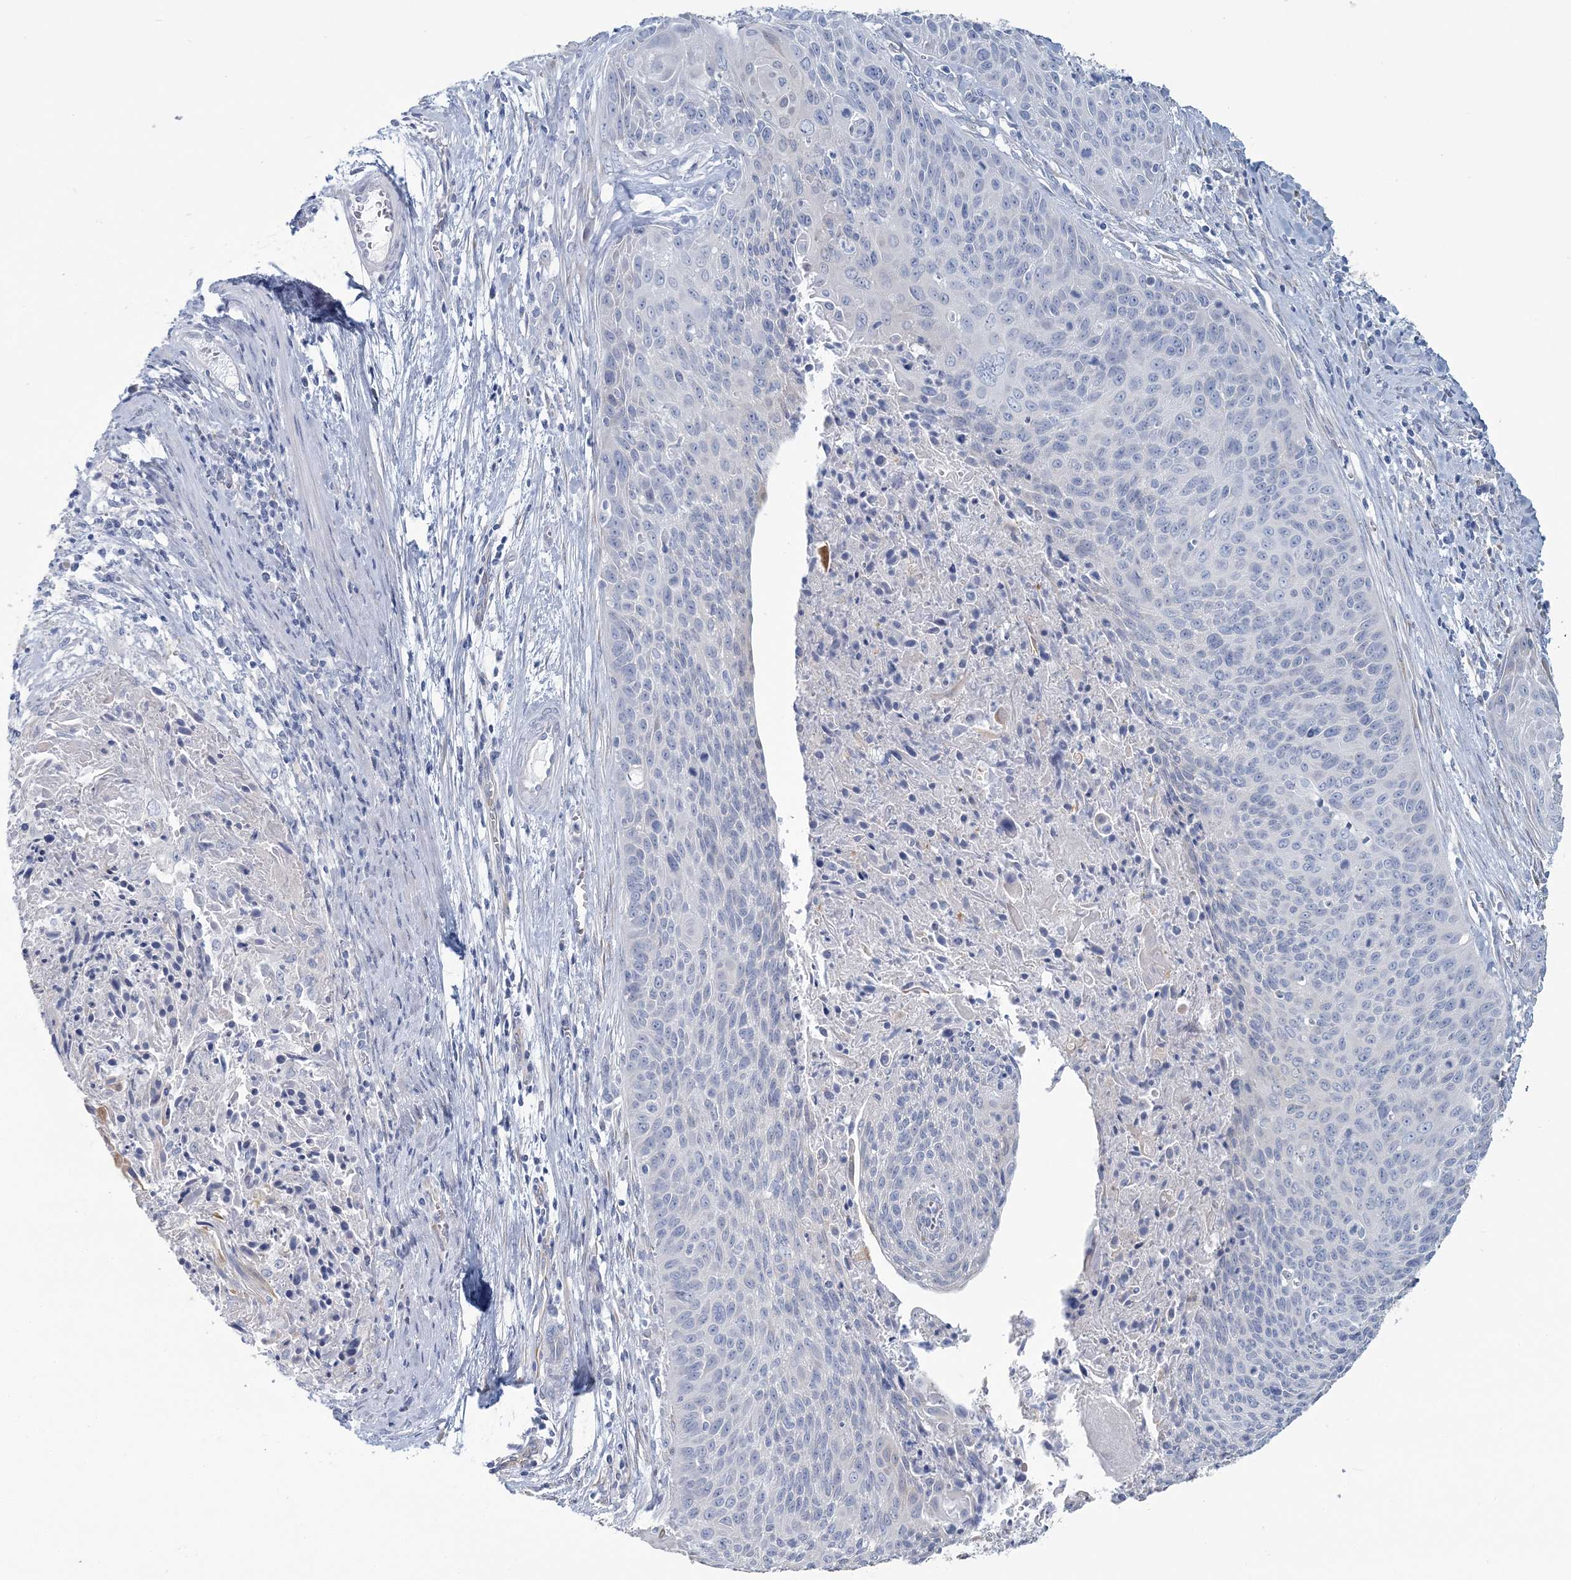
{"staining": {"intensity": "negative", "quantity": "none", "location": "none"}, "tissue": "cervical cancer", "cell_type": "Tumor cells", "image_type": "cancer", "snomed": [{"axis": "morphology", "description": "Squamous cell carcinoma, NOS"}, {"axis": "topography", "description": "Cervix"}], "caption": "Tumor cells show no significant positivity in cervical cancer.", "gene": "CMBL", "patient": {"sex": "female", "age": 55}}